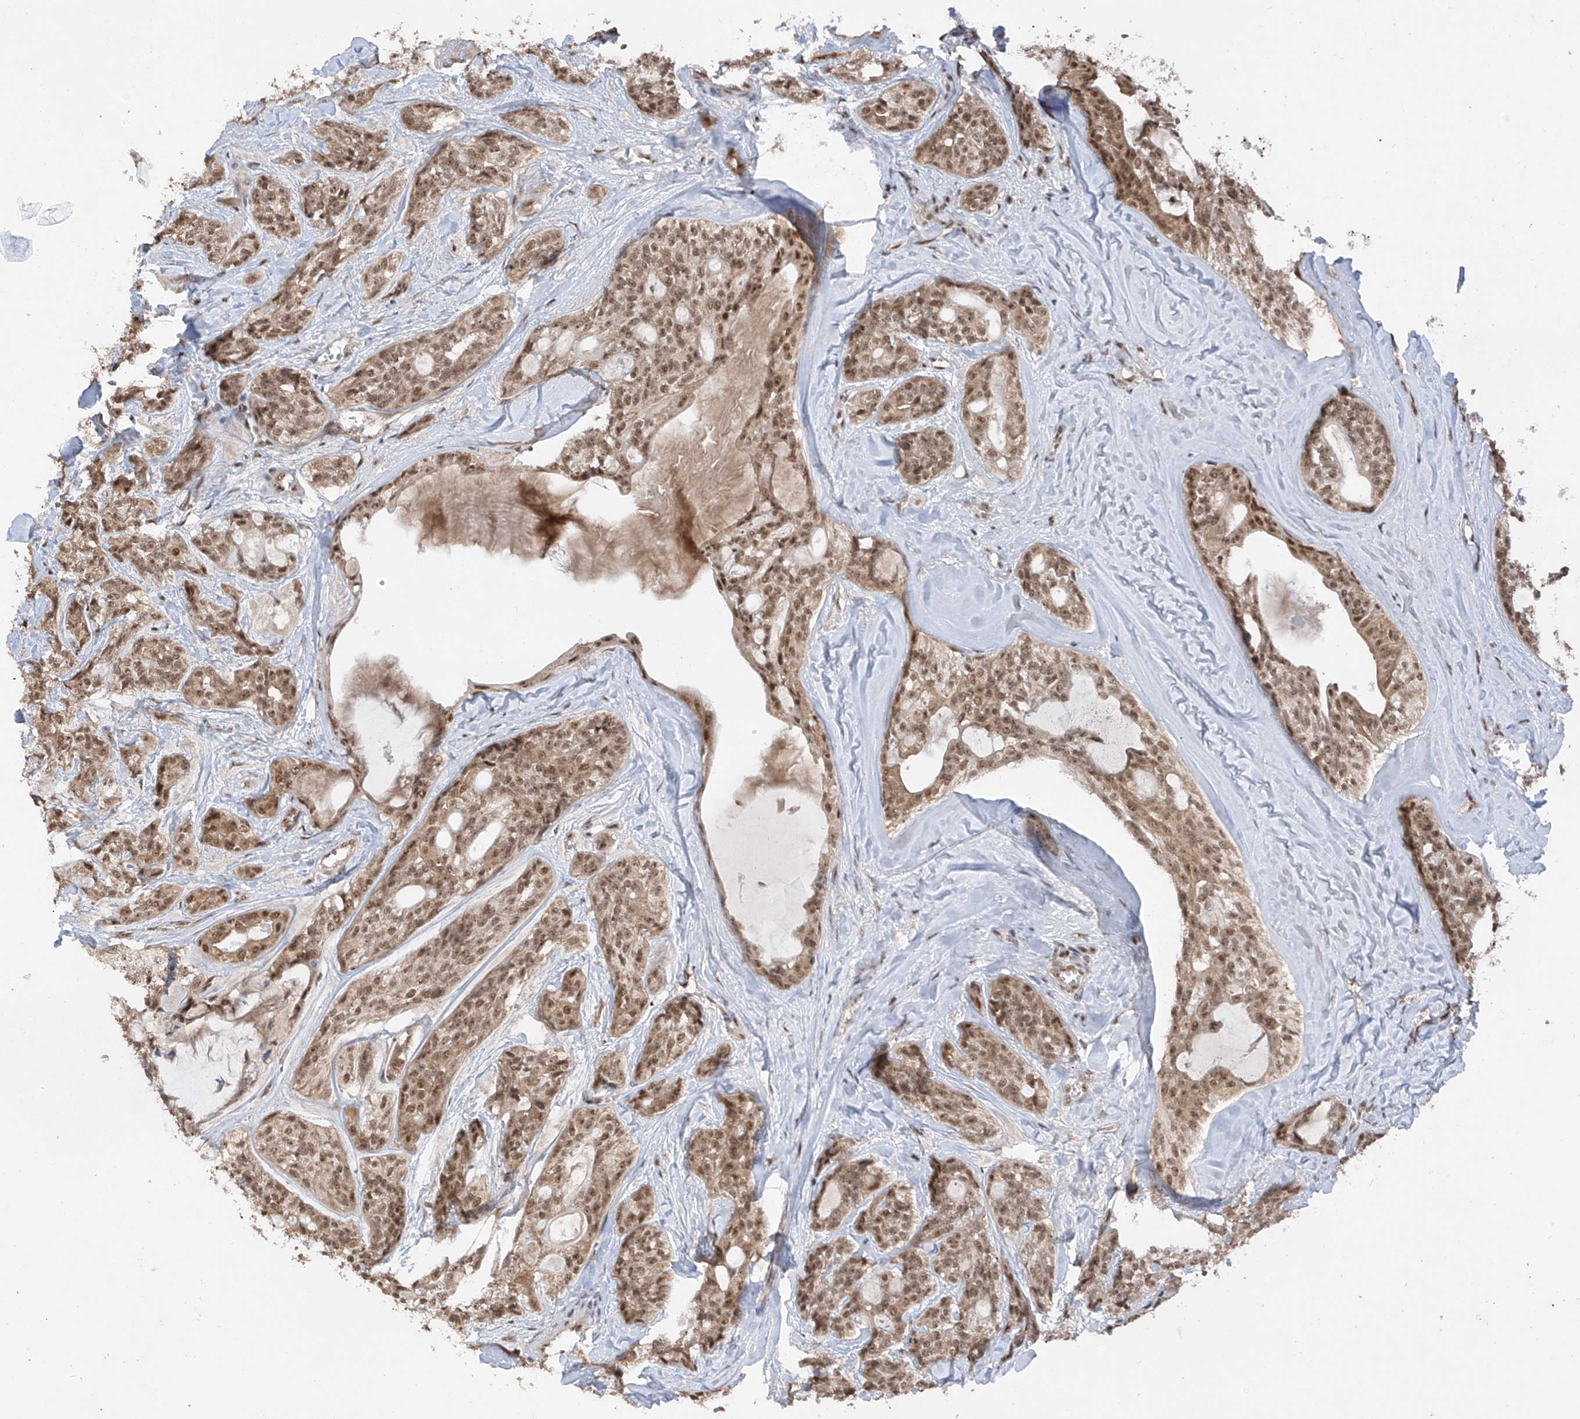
{"staining": {"intensity": "moderate", "quantity": ">75%", "location": "nuclear"}, "tissue": "head and neck cancer", "cell_type": "Tumor cells", "image_type": "cancer", "snomed": [{"axis": "morphology", "description": "Adenocarcinoma, NOS"}, {"axis": "topography", "description": "Head-Neck"}], "caption": "Protein expression analysis of head and neck cancer demonstrates moderate nuclear expression in approximately >75% of tumor cells.", "gene": "RPAIN", "patient": {"sex": "male", "age": 66}}